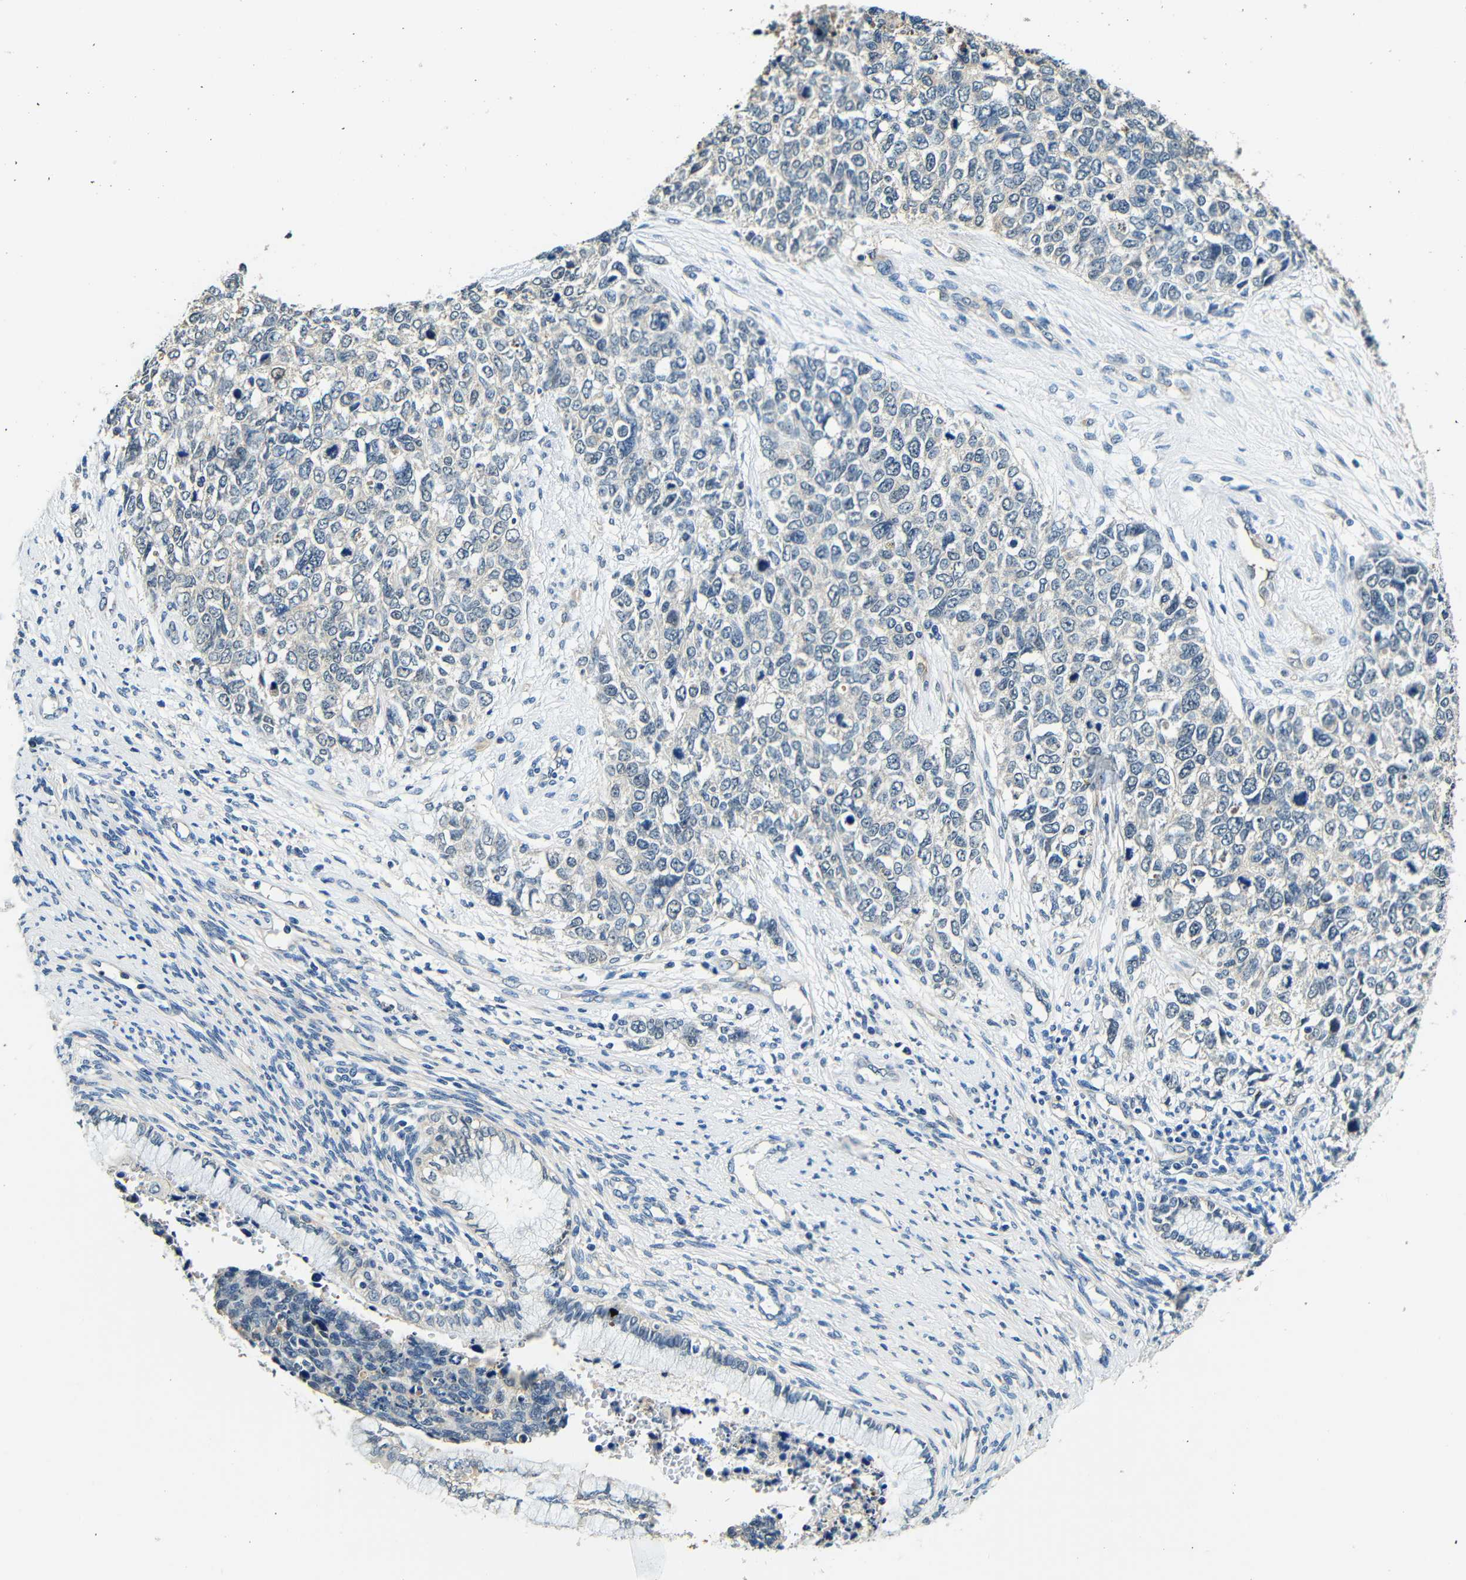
{"staining": {"intensity": "negative", "quantity": "none", "location": "none"}, "tissue": "cervical cancer", "cell_type": "Tumor cells", "image_type": "cancer", "snomed": [{"axis": "morphology", "description": "Squamous cell carcinoma, NOS"}, {"axis": "topography", "description": "Cervix"}], "caption": "Immunohistochemistry of cervical cancer (squamous cell carcinoma) displays no expression in tumor cells. The staining is performed using DAB brown chromogen with nuclei counter-stained in using hematoxylin.", "gene": "ADAP1", "patient": {"sex": "female", "age": 63}}